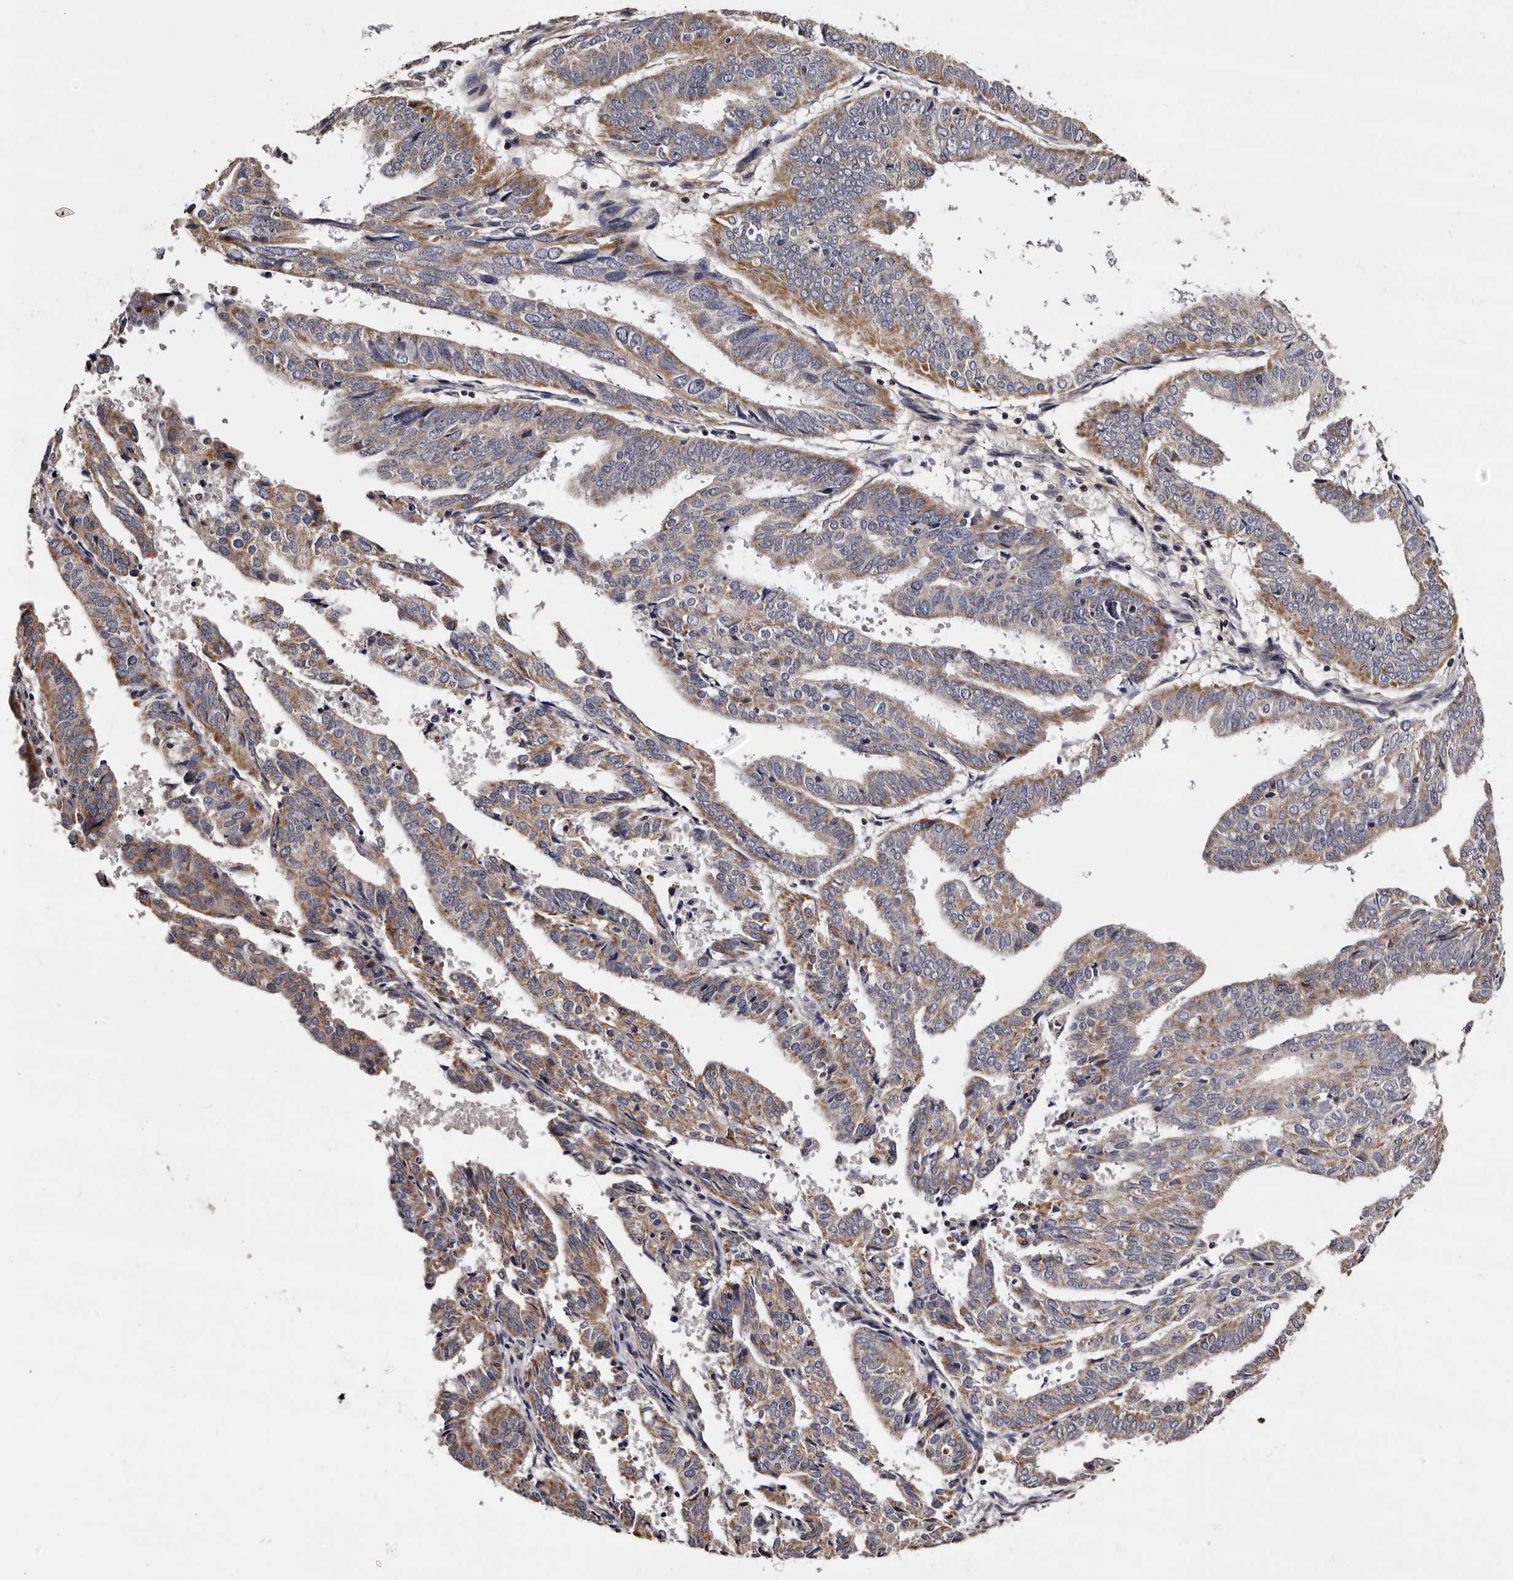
{"staining": {"intensity": "moderate", "quantity": ">75%", "location": "cytoplasmic/membranous"}, "tissue": "endometrial cancer", "cell_type": "Tumor cells", "image_type": "cancer", "snomed": [{"axis": "morphology", "description": "Adenocarcinoma, NOS"}, {"axis": "topography", "description": "Uterus"}], "caption": "Tumor cells show moderate cytoplasmic/membranous staining in about >75% of cells in endometrial adenocarcinoma. The staining was performed using DAB (3,3'-diaminobenzidine), with brown indicating positive protein expression. Nuclei are stained blue with hematoxylin.", "gene": "TAF4B", "patient": {"sex": "female", "age": 77}}